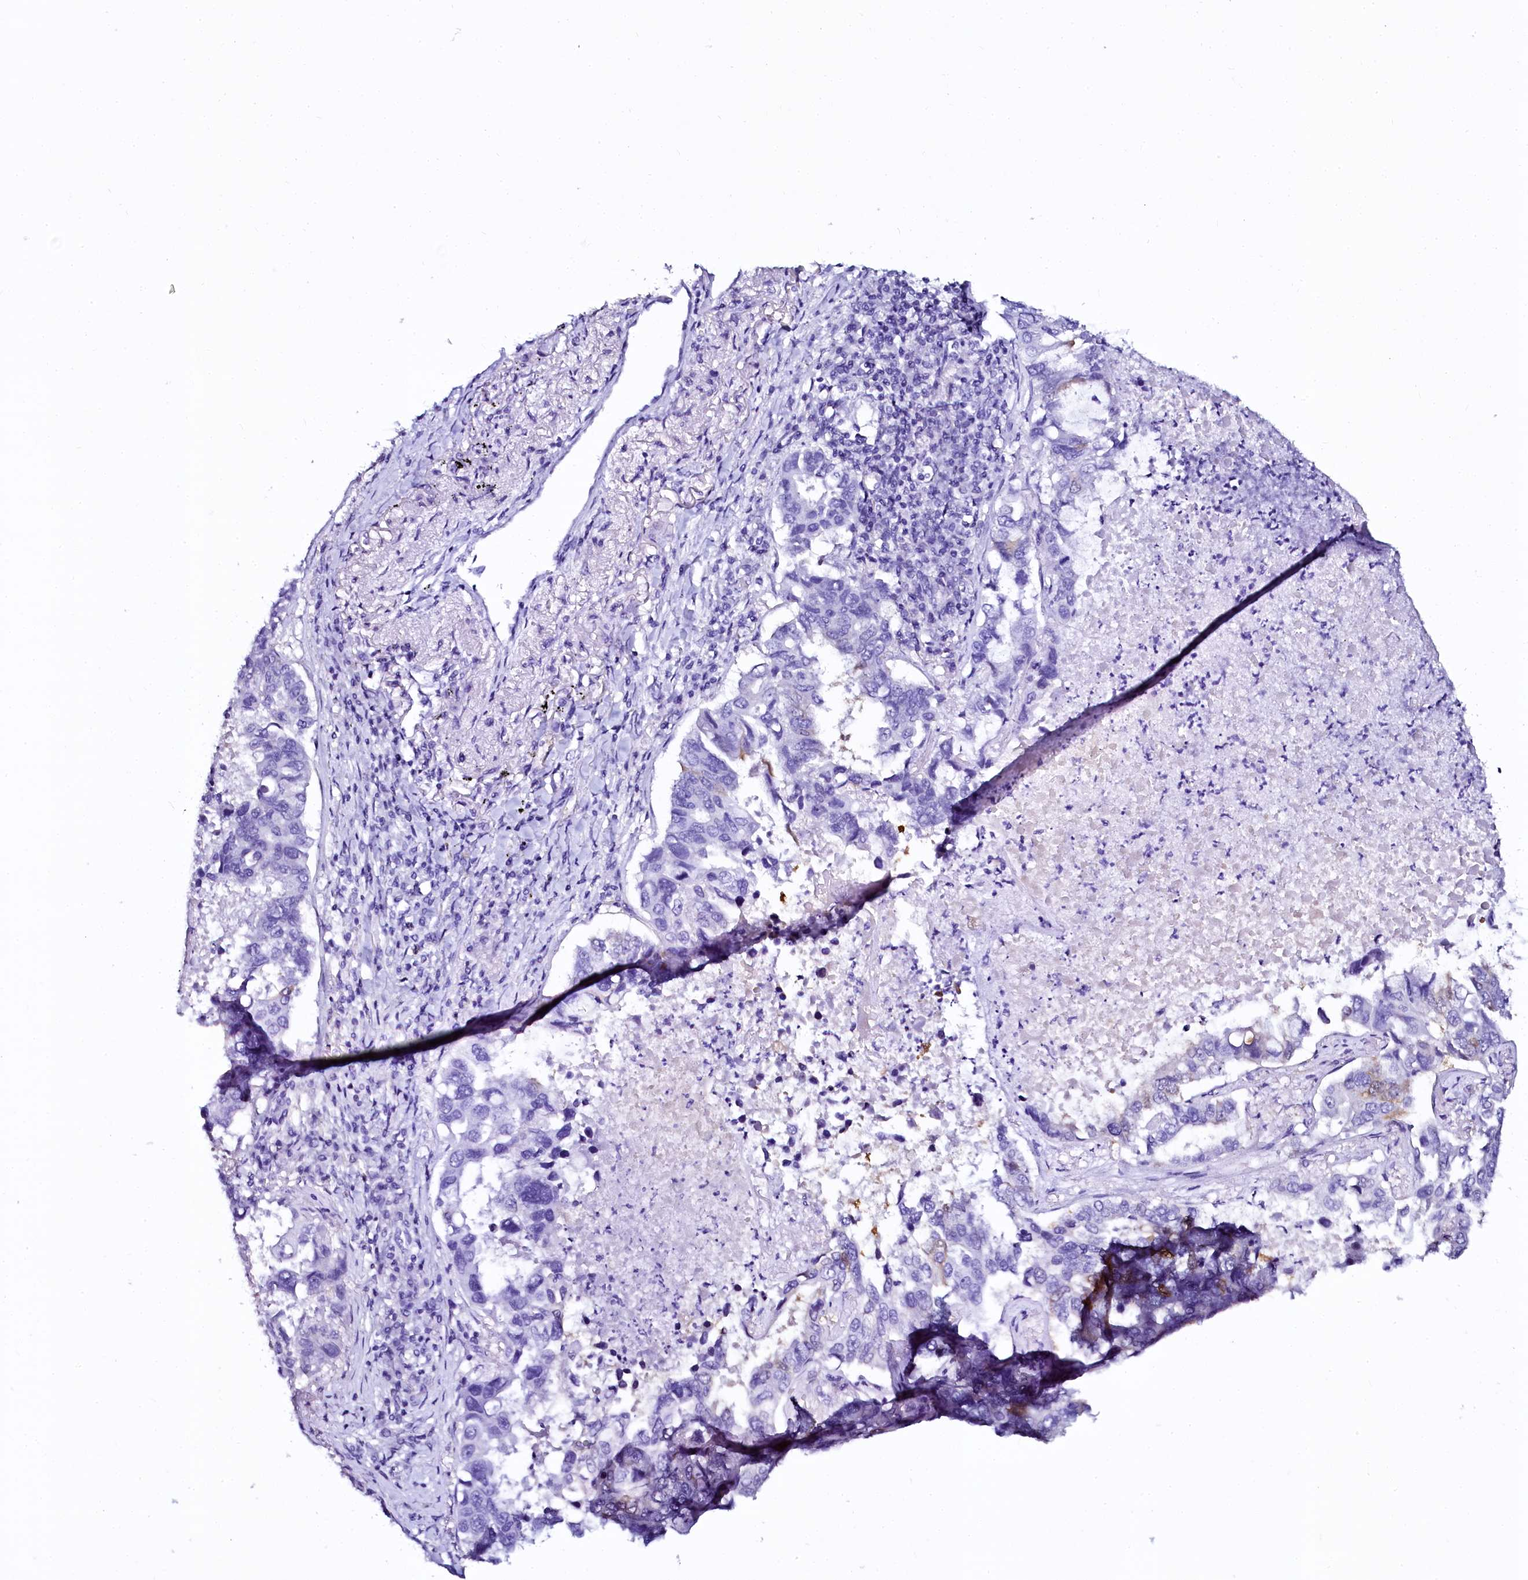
{"staining": {"intensity": "negative", "quantity": "none", "location": "none"}, "tissue": "lung cancer", "cell_type": "Tumor cells", "image_type": "cancer", "snomed": [{"axis": "morphology", "description": "Adenocarcinoma, NOS"}, {"axis": "topography", "description": "Lung"}], "caption": "An immunohistochemistry photomicrograph of lung cancer is shown. There is no staining in tumor cells of lung cancer.", "gene": "SORD", "patient": {"sex": "male", "age": 64}}